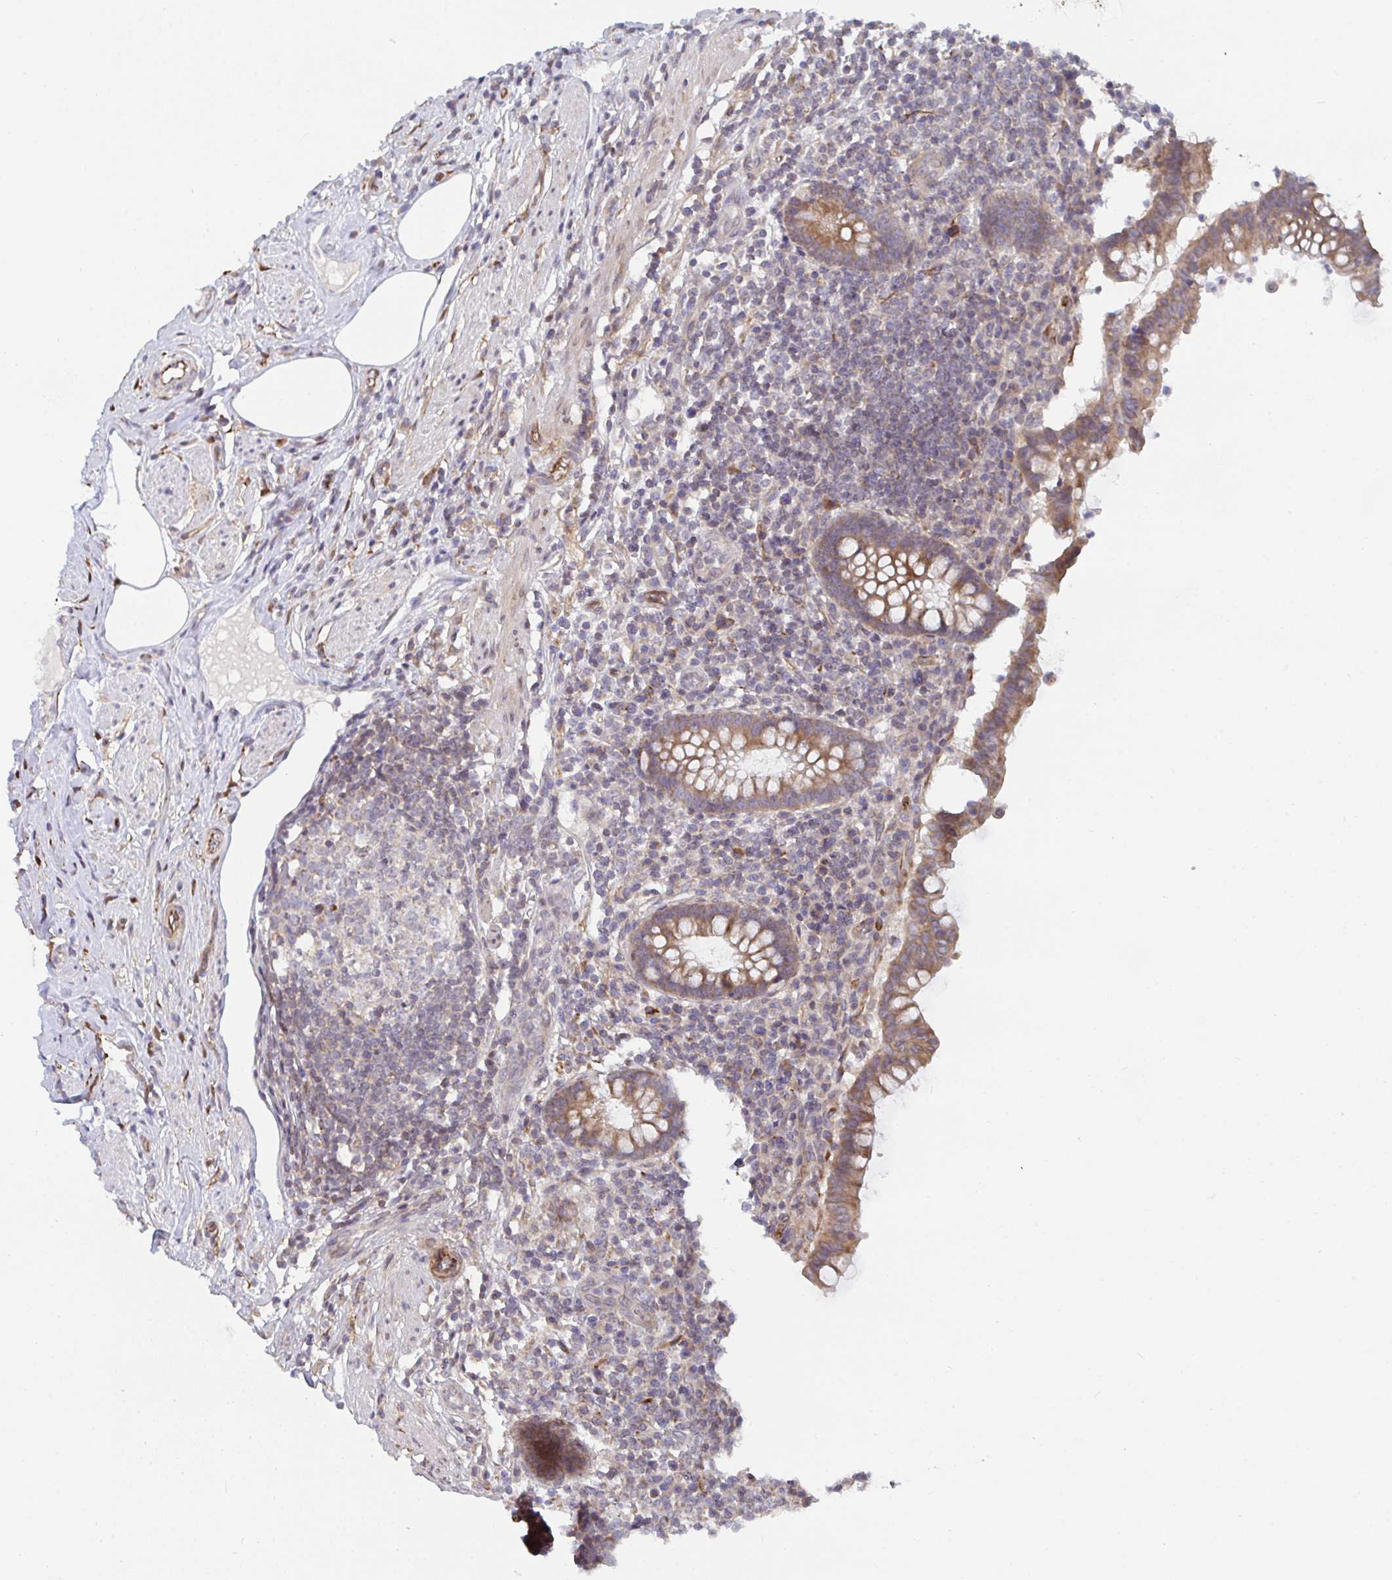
{"staining": {"intensity": "strong", "quantity": ">75%", "location": "cytoplasmic/membranous"}, "tissue": "appendix", "cell_type": "Glandular cells", "image_type": "normal", "snomed": [{"axis": "morphology", "description": "Normal tissue, NOS"}, {"axis": "topography", "description": "Appendix"}], "caption": "Appendix stained with immunohistochemistry demonstrates strong cytoplasmic/membranous expression in about >75% of glandular cells.", "gene": "EIF1AD", "patient": {"sex": "female", "age": 56}}